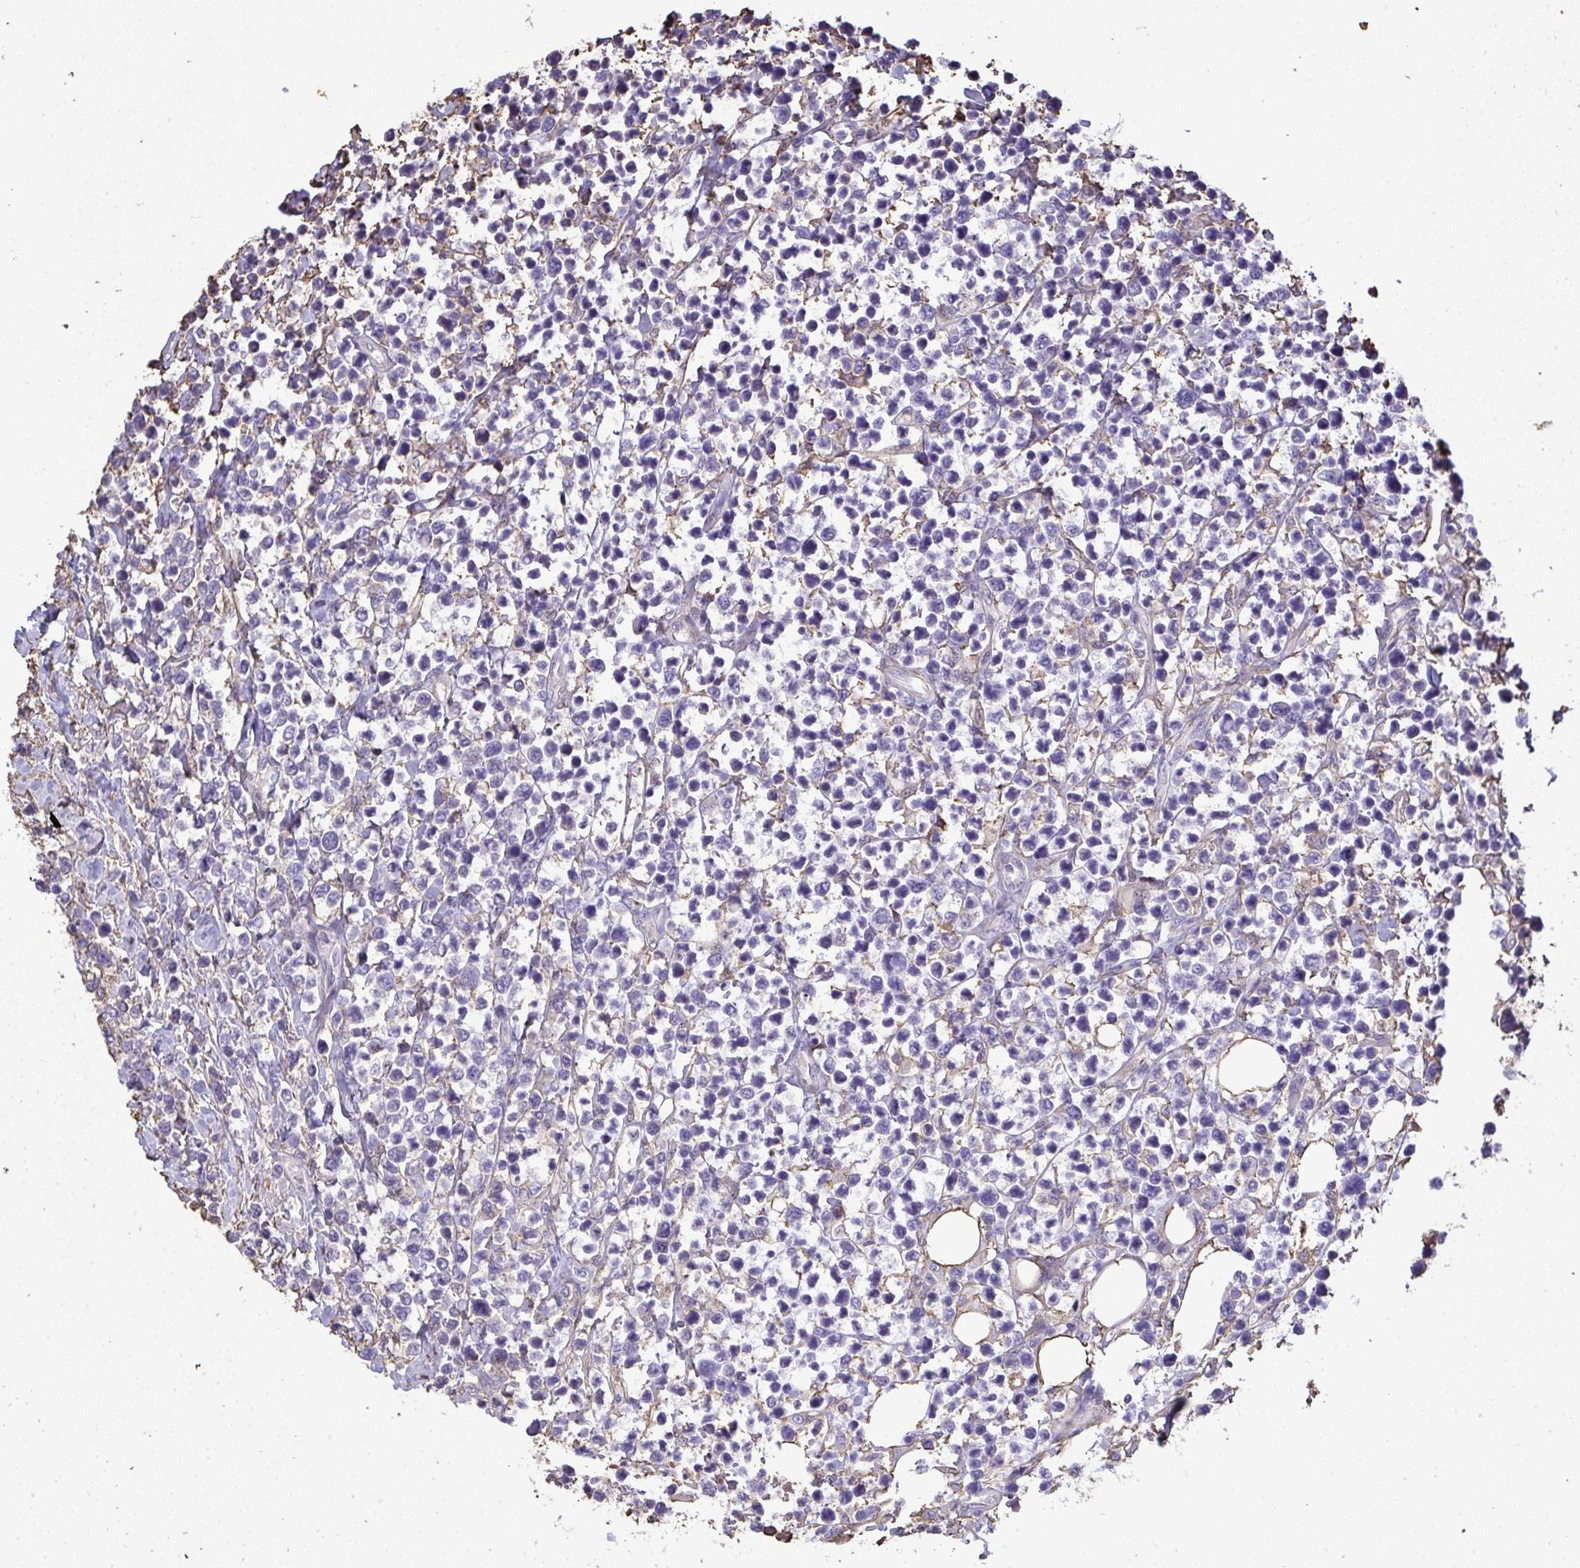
{"staining": {"intensity": "negative", "quantity": "none", "location": "none"}, "tissue": "lymphoma", "cell_type": "Tumor cells", "image_type": "cancer", "snomed": [{"axis": "morphology", "description": "Malignant lymphoma, non-Hodgkin's type, High grade"}, {"axis": "topography", "description": "Soft tissue"}], "caption": "Human high-grade malignant lymphoma, non-Hodgkin's type stained for a protein using immunohistochemistry (IHC) exhibits no expression in tumor cells.", "gene": "ANXA5", "patient": {"sex": "female", "age": 56}}